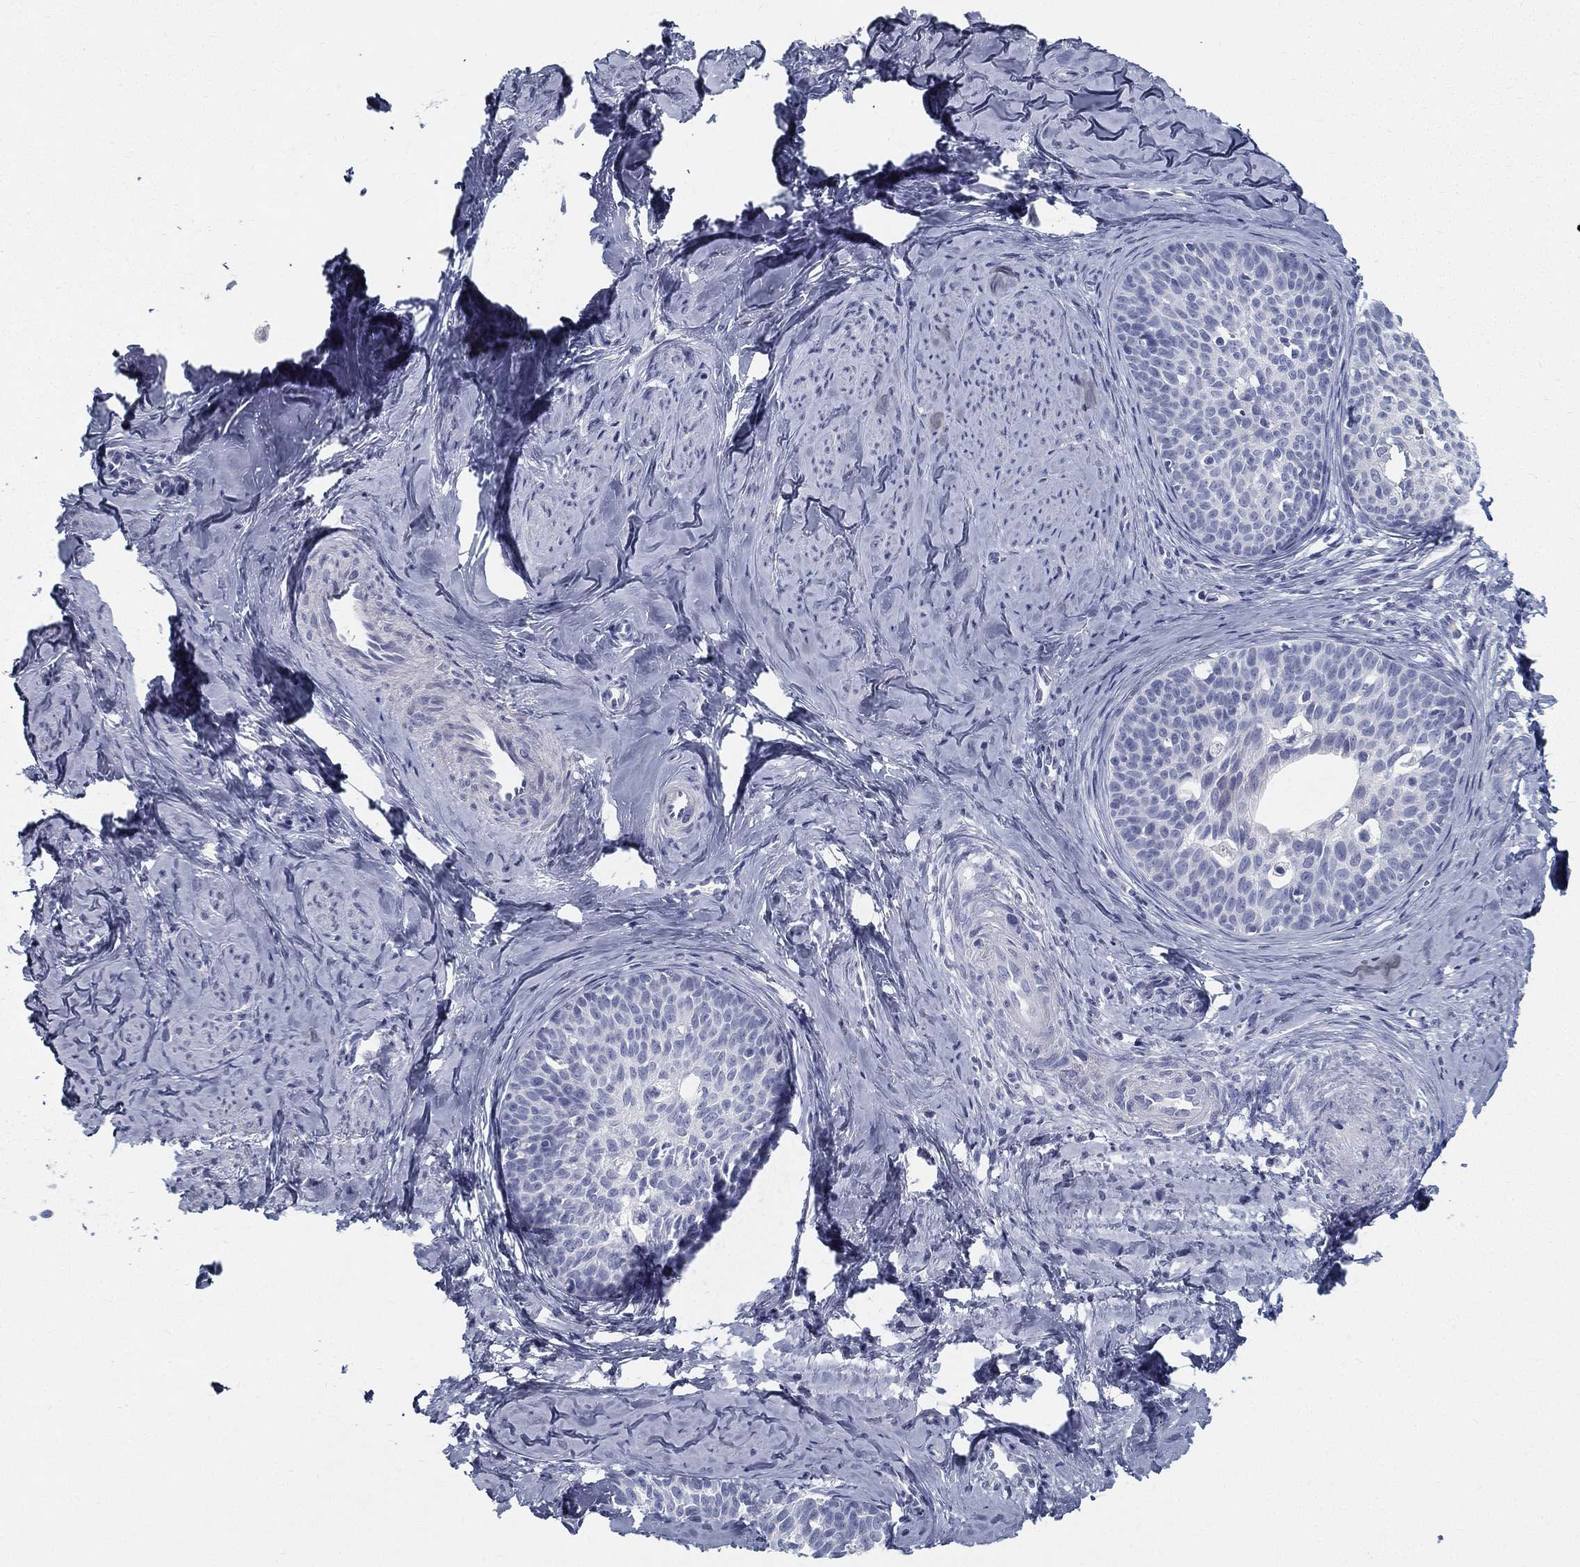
{"staining": {"intensity": "negative", "quantity": "none", "location": "none"}, "tissue": "cervical cancer", "cell_type": "Tumor cells", "image_type": "cancer", "snomed": [{"axis": "morphology", "description": "Squamous cell carcinoma, NOS"}, {"axis": "topography", "description": "Cervix"}], "caption": "Immunohistochemistry of squamous cell carcinoma (cervical) shows no staining in tumor cells. (Brightfield microscopy of DAB immunohistochemistry at high magnification).", "gene": "SPPL2C", "patient": {"sex": "female", "age": 51}}